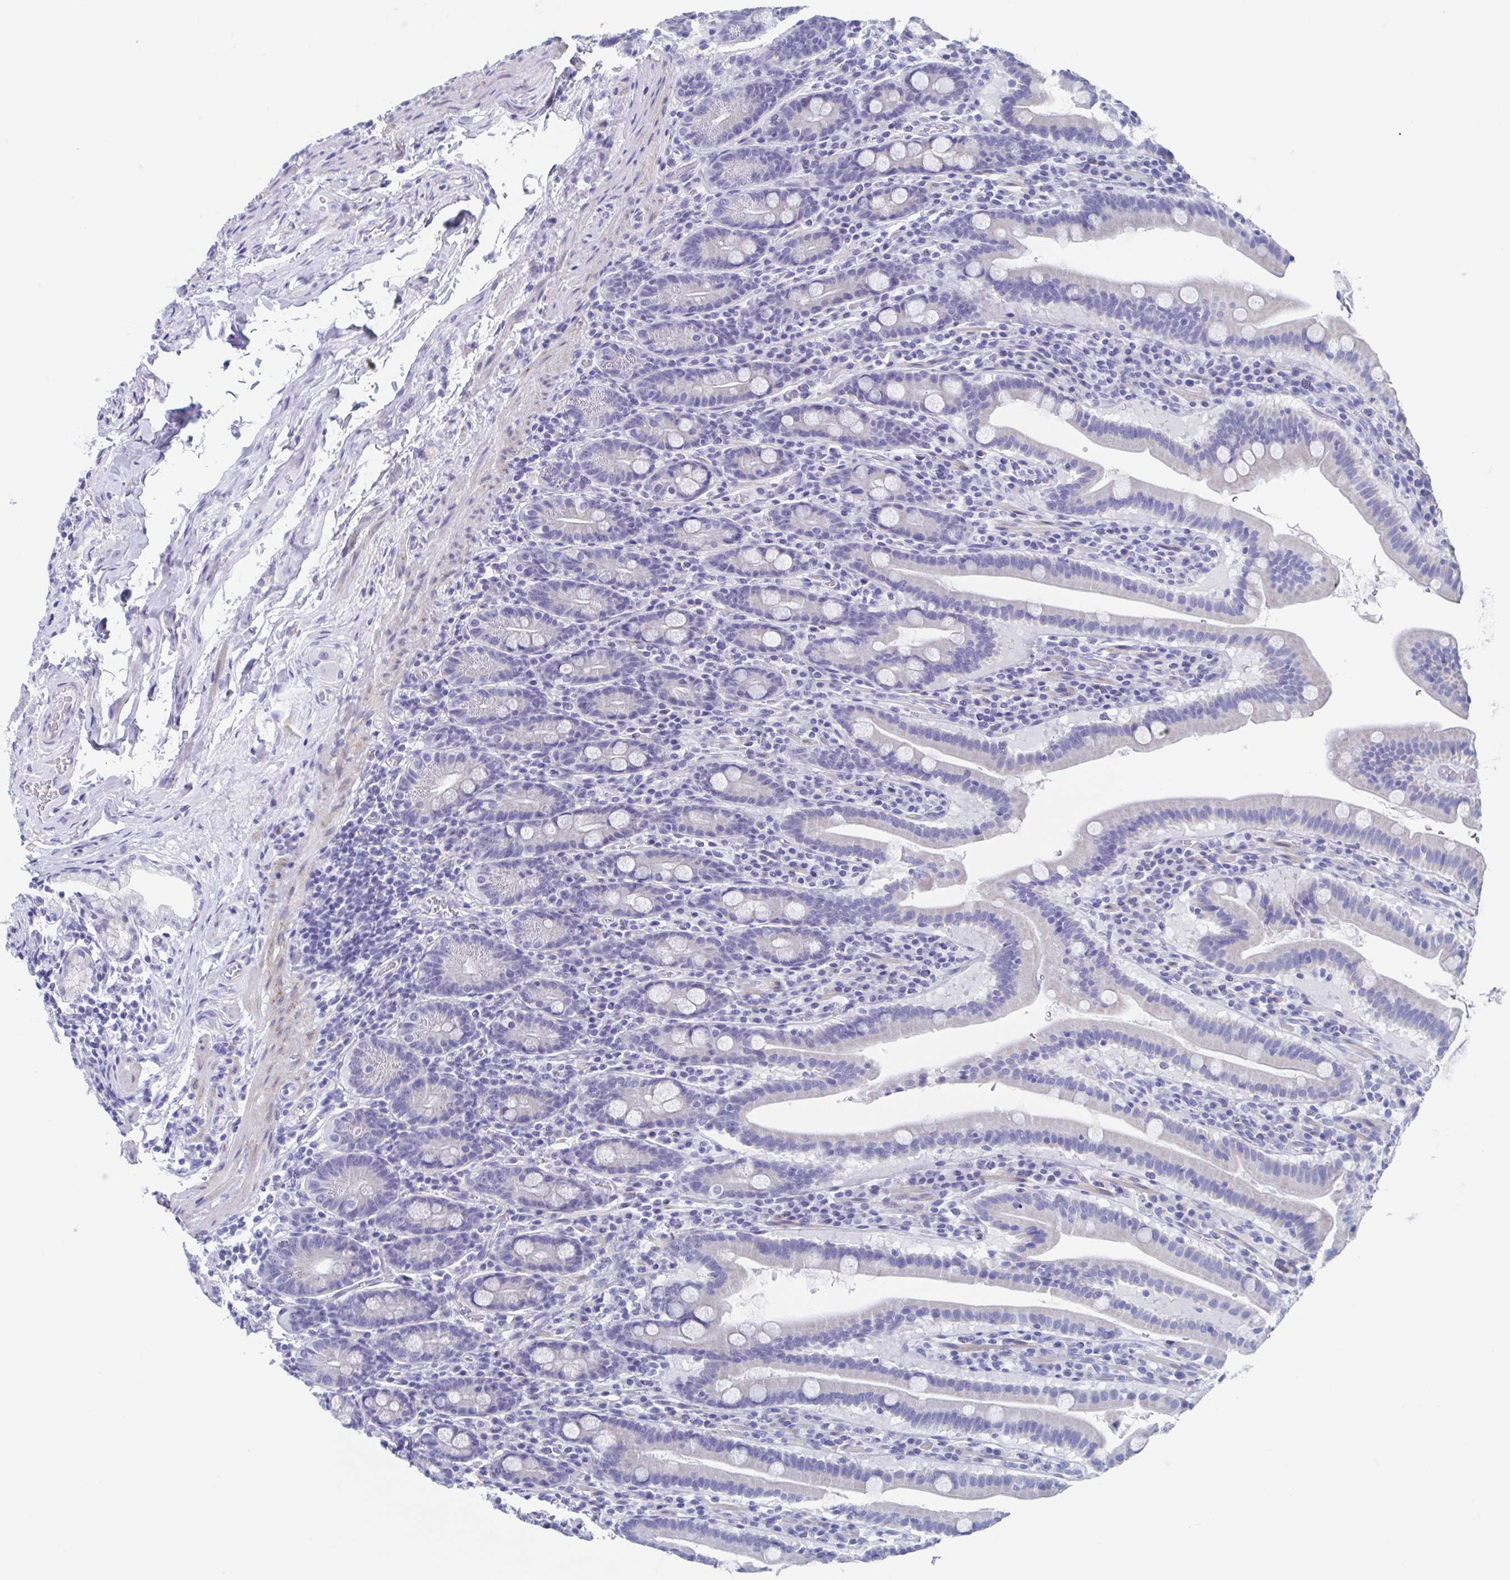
{"staining": {"intensity": "negative", "quantity": "none", "location": "none"}, "tissue": "small intestine", "cell_type": "Glandular cells", "image_type": "normal", "snomed": [{"axis": "morphology", "description": "Normal tissue, NOS"}, {"axis": "topography", "description": "Small intestine"}], "caption": "Protein analysis of normal small intestine shows no significant positivity in glandular cells. (DAB immunohistochemistry, high magnification).", "gene": "SHCBP1L", "patient": {"sex": "male", "age": 26}}